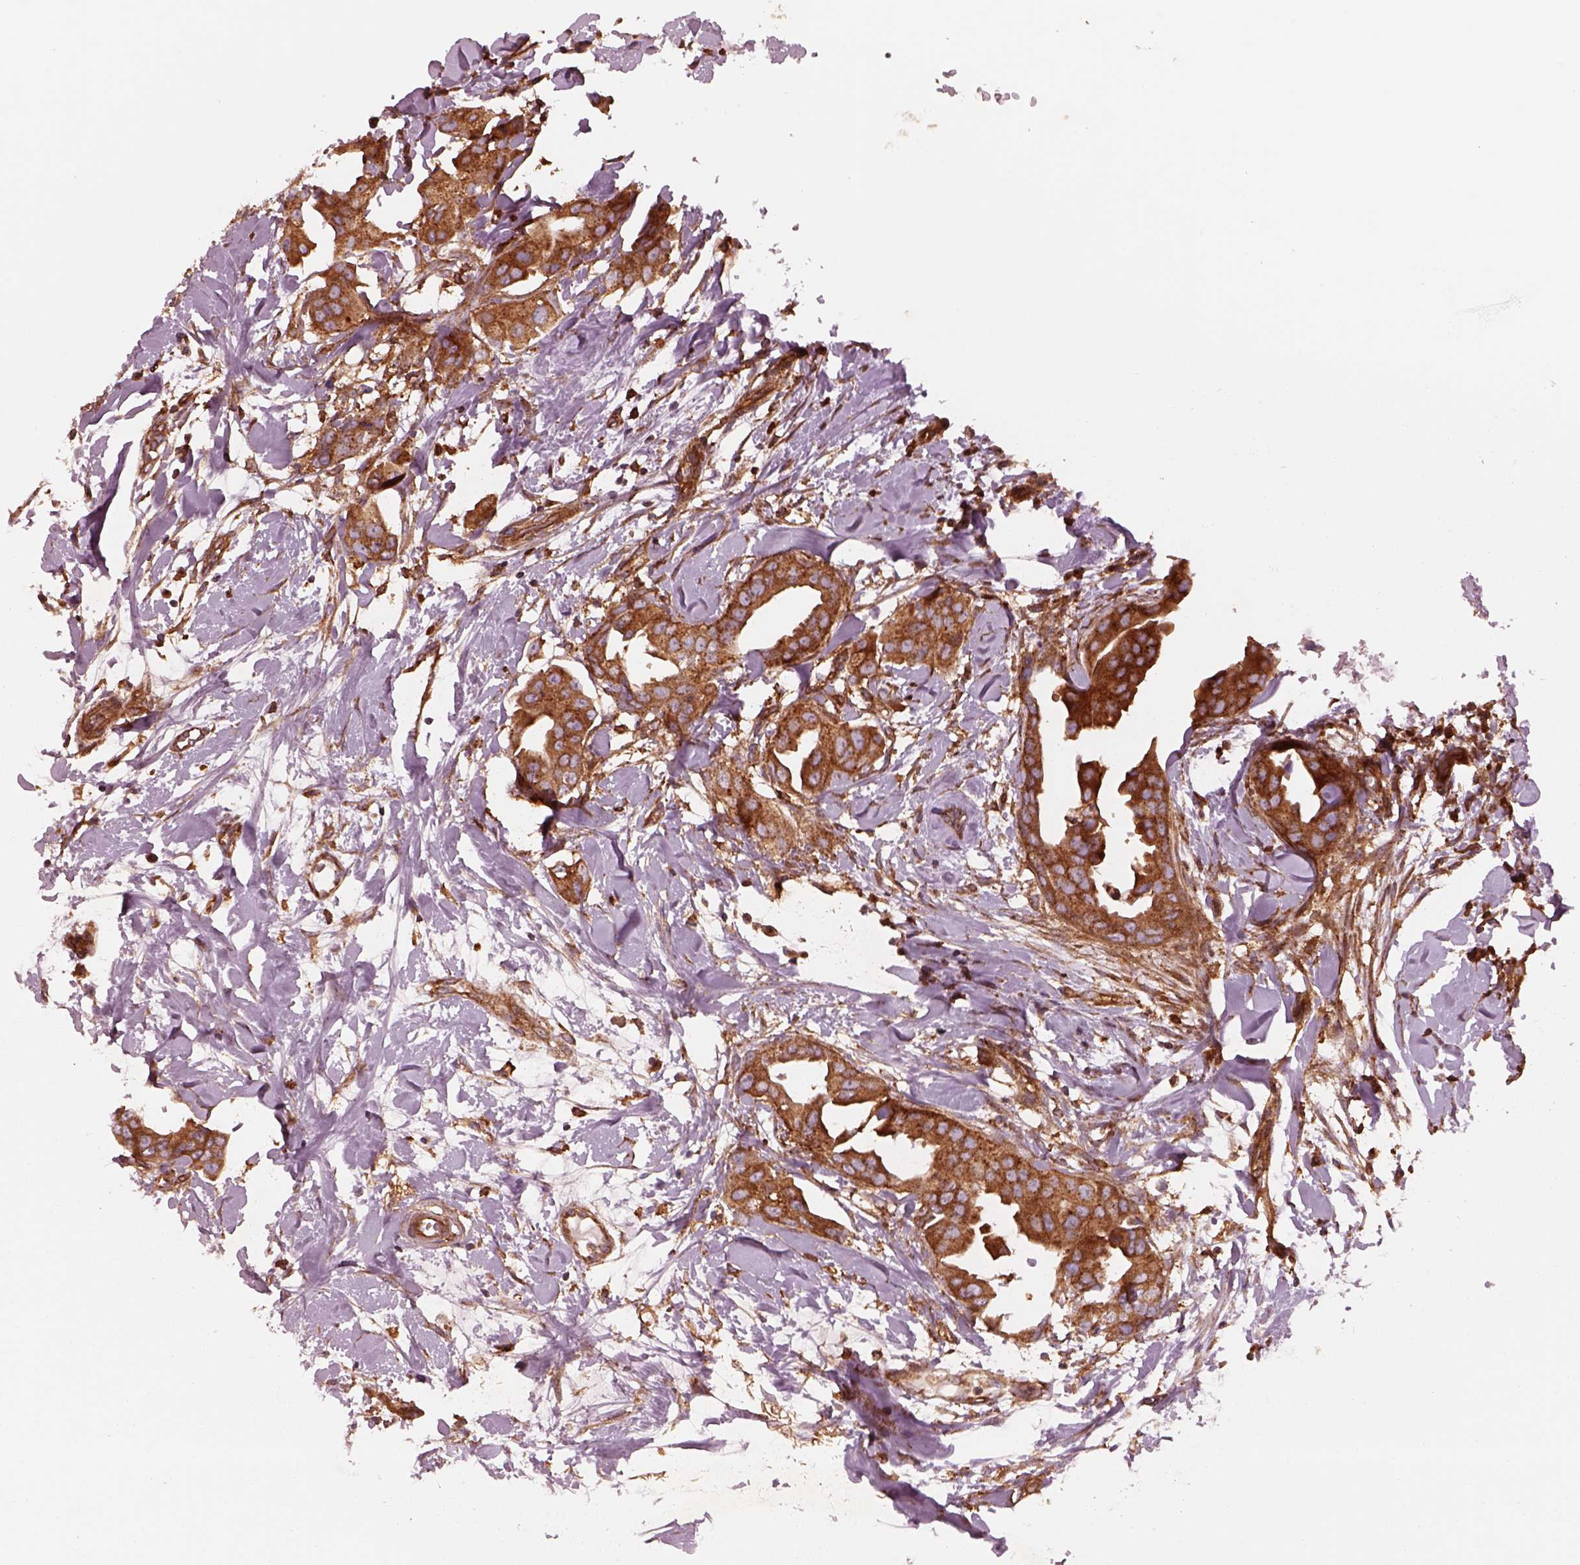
{"staining": {"intensity": "strong", "quantity": ">75%", "location": "cytoplasmic/membranous"}, "tissue": "breast cancer", "cell_type": "Tumor cells", "image_type": "cancer", "snomed": [{"axis": "morphology", "description": "Normal tissue, NOS"}, {"axis": "morphology", "description": "Duct carcinoma"}, {"axis": "topography", "description": "Breast"}], "caption": "Strong cytoplasmic/membranous positivity is appreciated in about >75% of tumor cells in breast infiltrating ductal carcinoma.", "gene": "WASHC2A", "patient": {"sex": "female", "age": 40}}